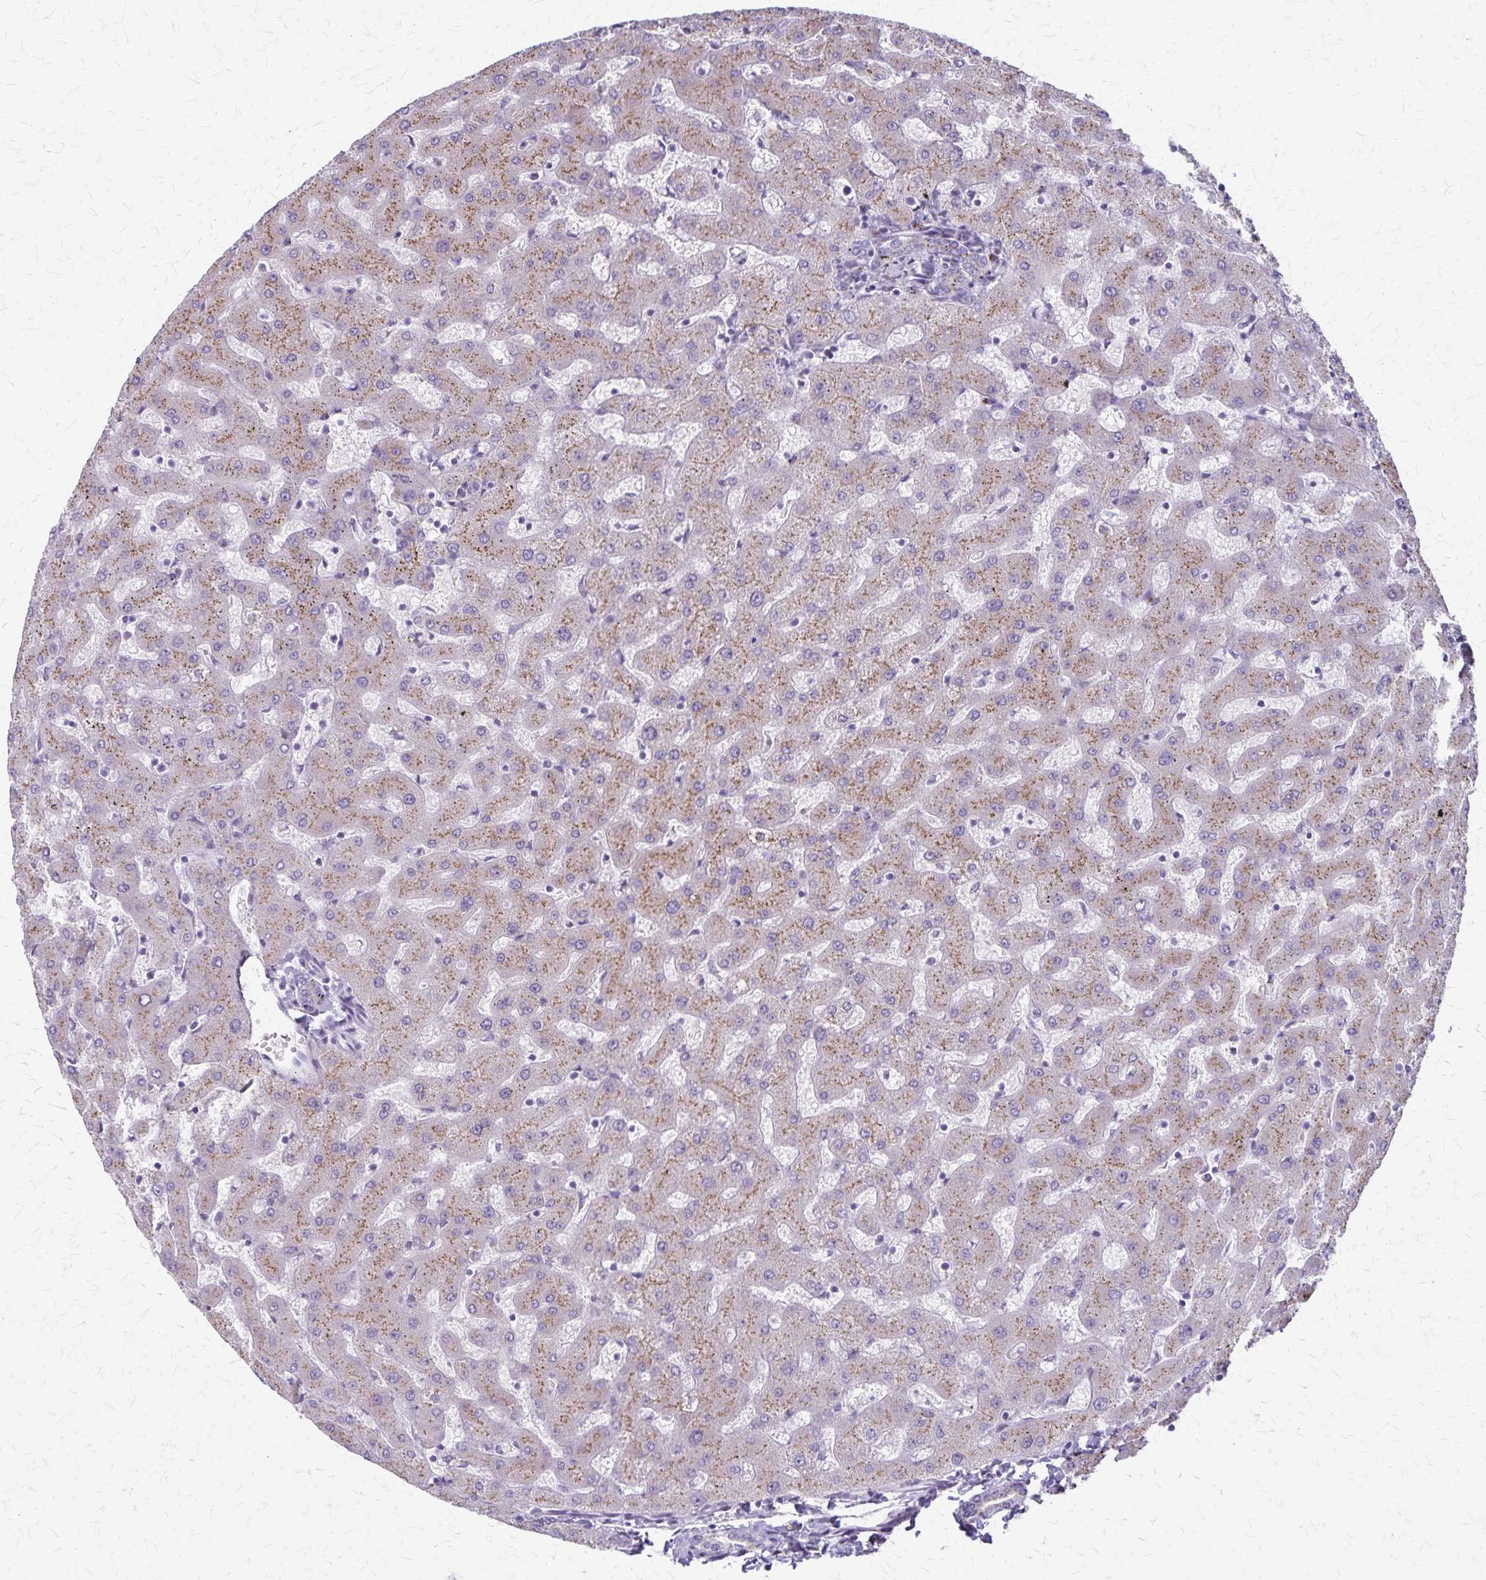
{"staining": {"intensity": "negative", "quantity": "none", "location": "none"}, "tissue": "liver", "cell_type": "Cholangiocytes", "image_type": "normal", "snomed": [{"axis": "morphology", "description": "Normal tissue, NOS"}, {"axis": "topography", "description": "Liver"}], "caption": "The immunohistochemistry (IHC) micrograph has no significant positivity in cholangiocytes of liver. (DAB (3,3'-diaminobenzidine) immunohistochemistry (IHC), high magnification).", "gene": "MCFD2", "patient": {"sex": "female", "age": 63}}